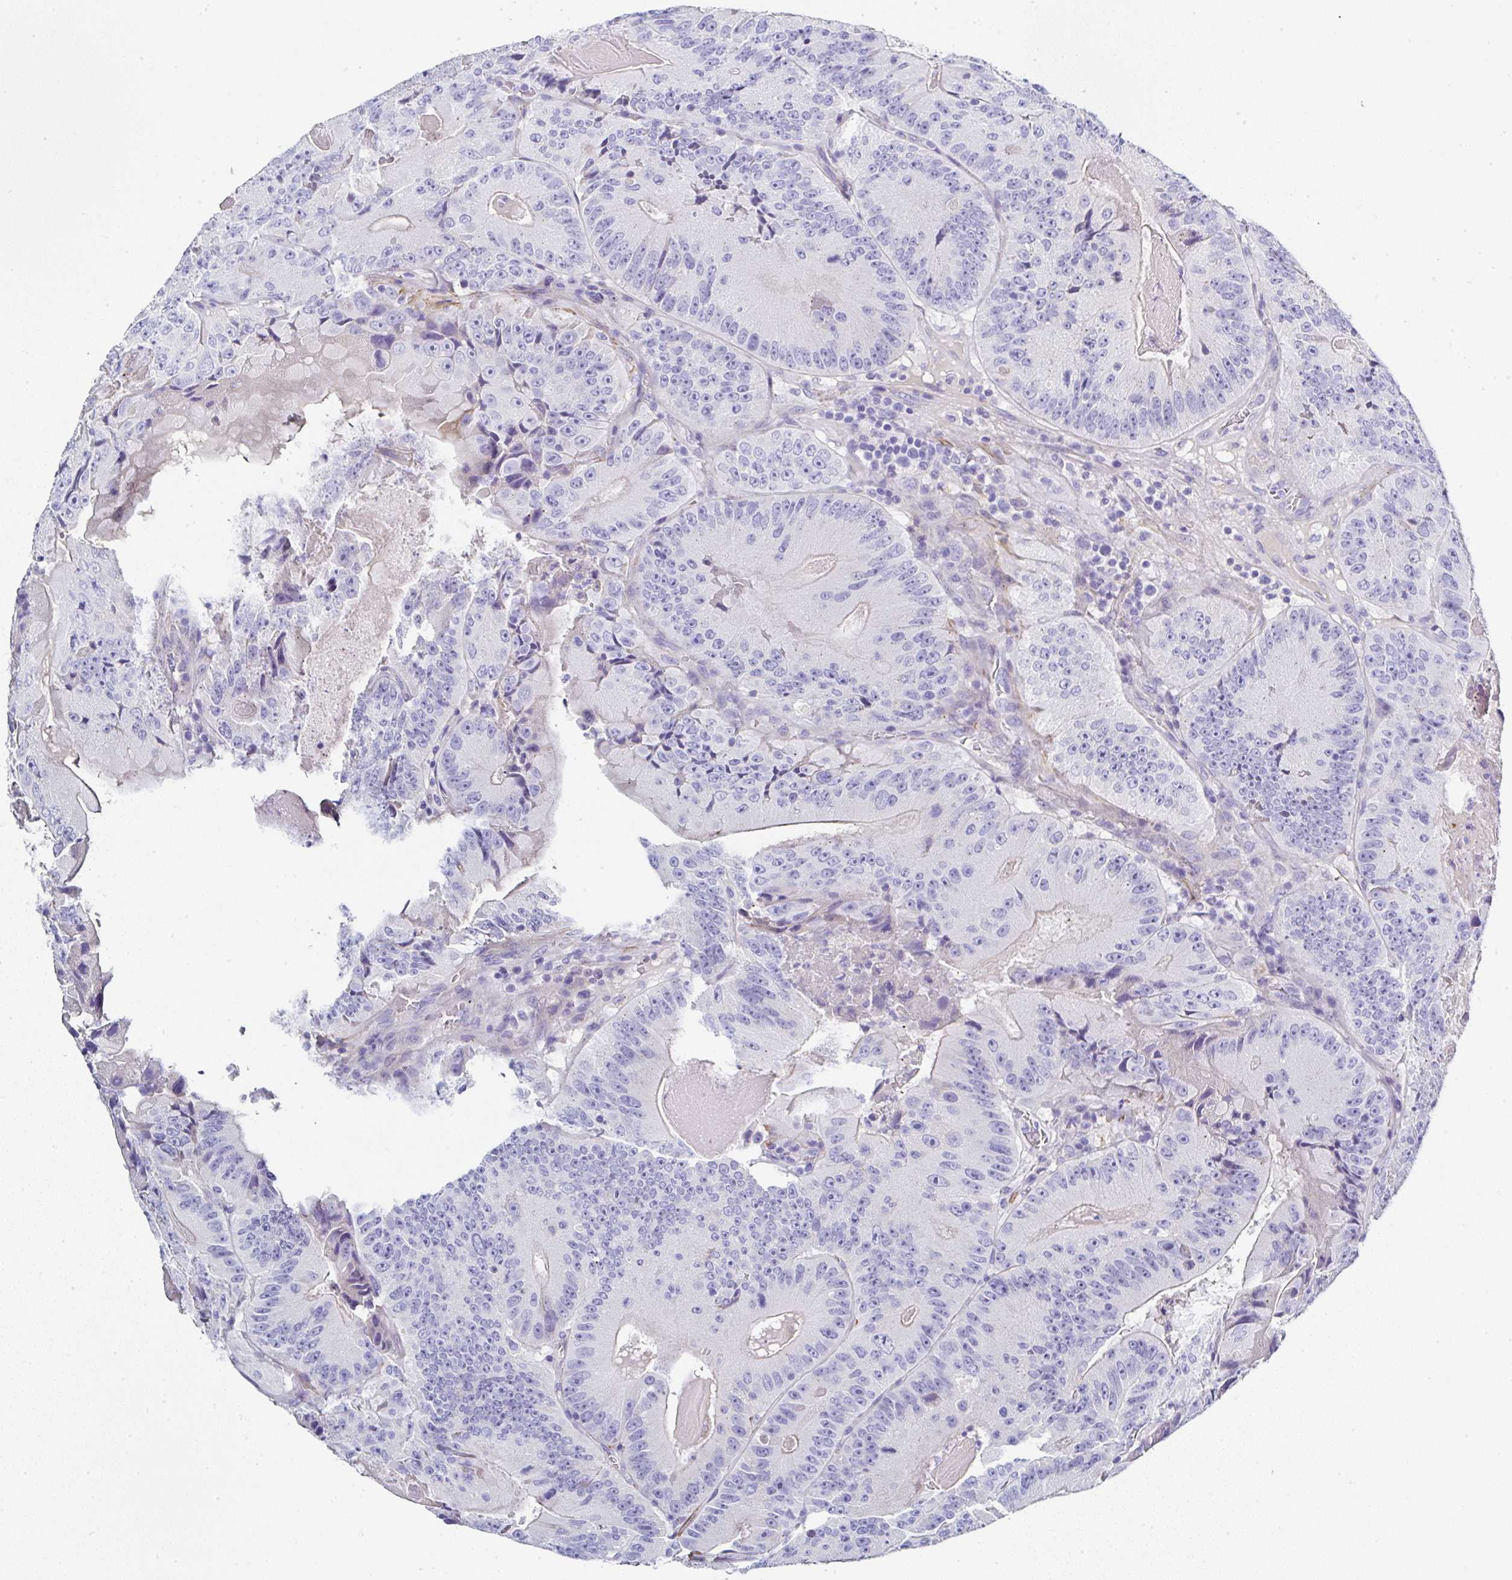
{"staining": {"intensity": "negative", "quantity": "none", "location": "none"}, "tissue": "colorectal cancer", "cell_type": "Tumor cells", "image_type": "cancer", "snomed": [{"axis": "morphology", "description": "Adenocarcinoma, NOS"}, {"axis": "topography", "description": "Colon"}], "caption": "High power microscopy photomicrograph of an immunohistochemistry (IHC) micrograph of colorectal cancer, revealing no significant positivity in tumor cells.", "gene": "PPFIA4", "patient": {"sex": "female", "age": 86}}